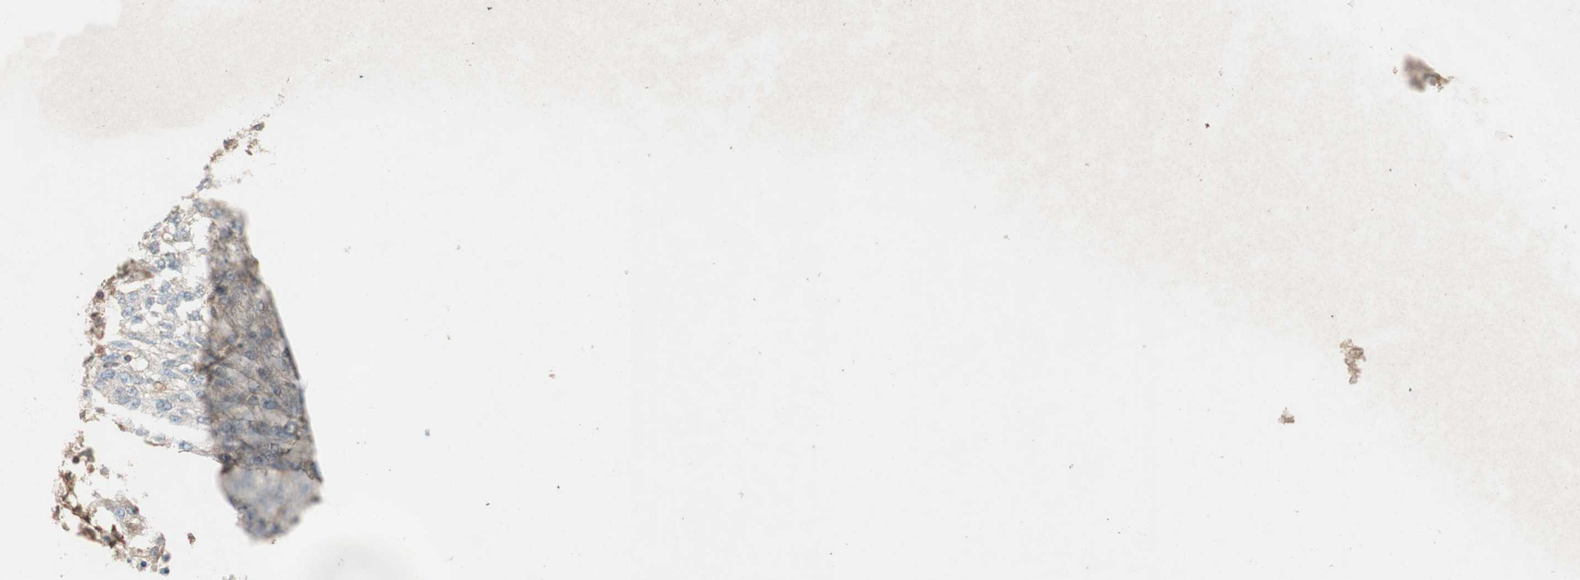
{"staining": {"intensity": "negative", "quantity": "none", "location": "none"}, "tissue": "lung cancer", "cell_type": "Tumor cells", "image_type": "cancer", "snomed": [{"axis": "morphology", "description": "Squamous cell carcinoma, NOS"}, {"axis": "topography", "description": "Lung"}], "caption": "Human lung cancer stained for a protein using immunohistochemistry reveals no positivity in tumor cells.", "gene": "BTN3A3", "patient": {"sex": "female", "age": 63}}